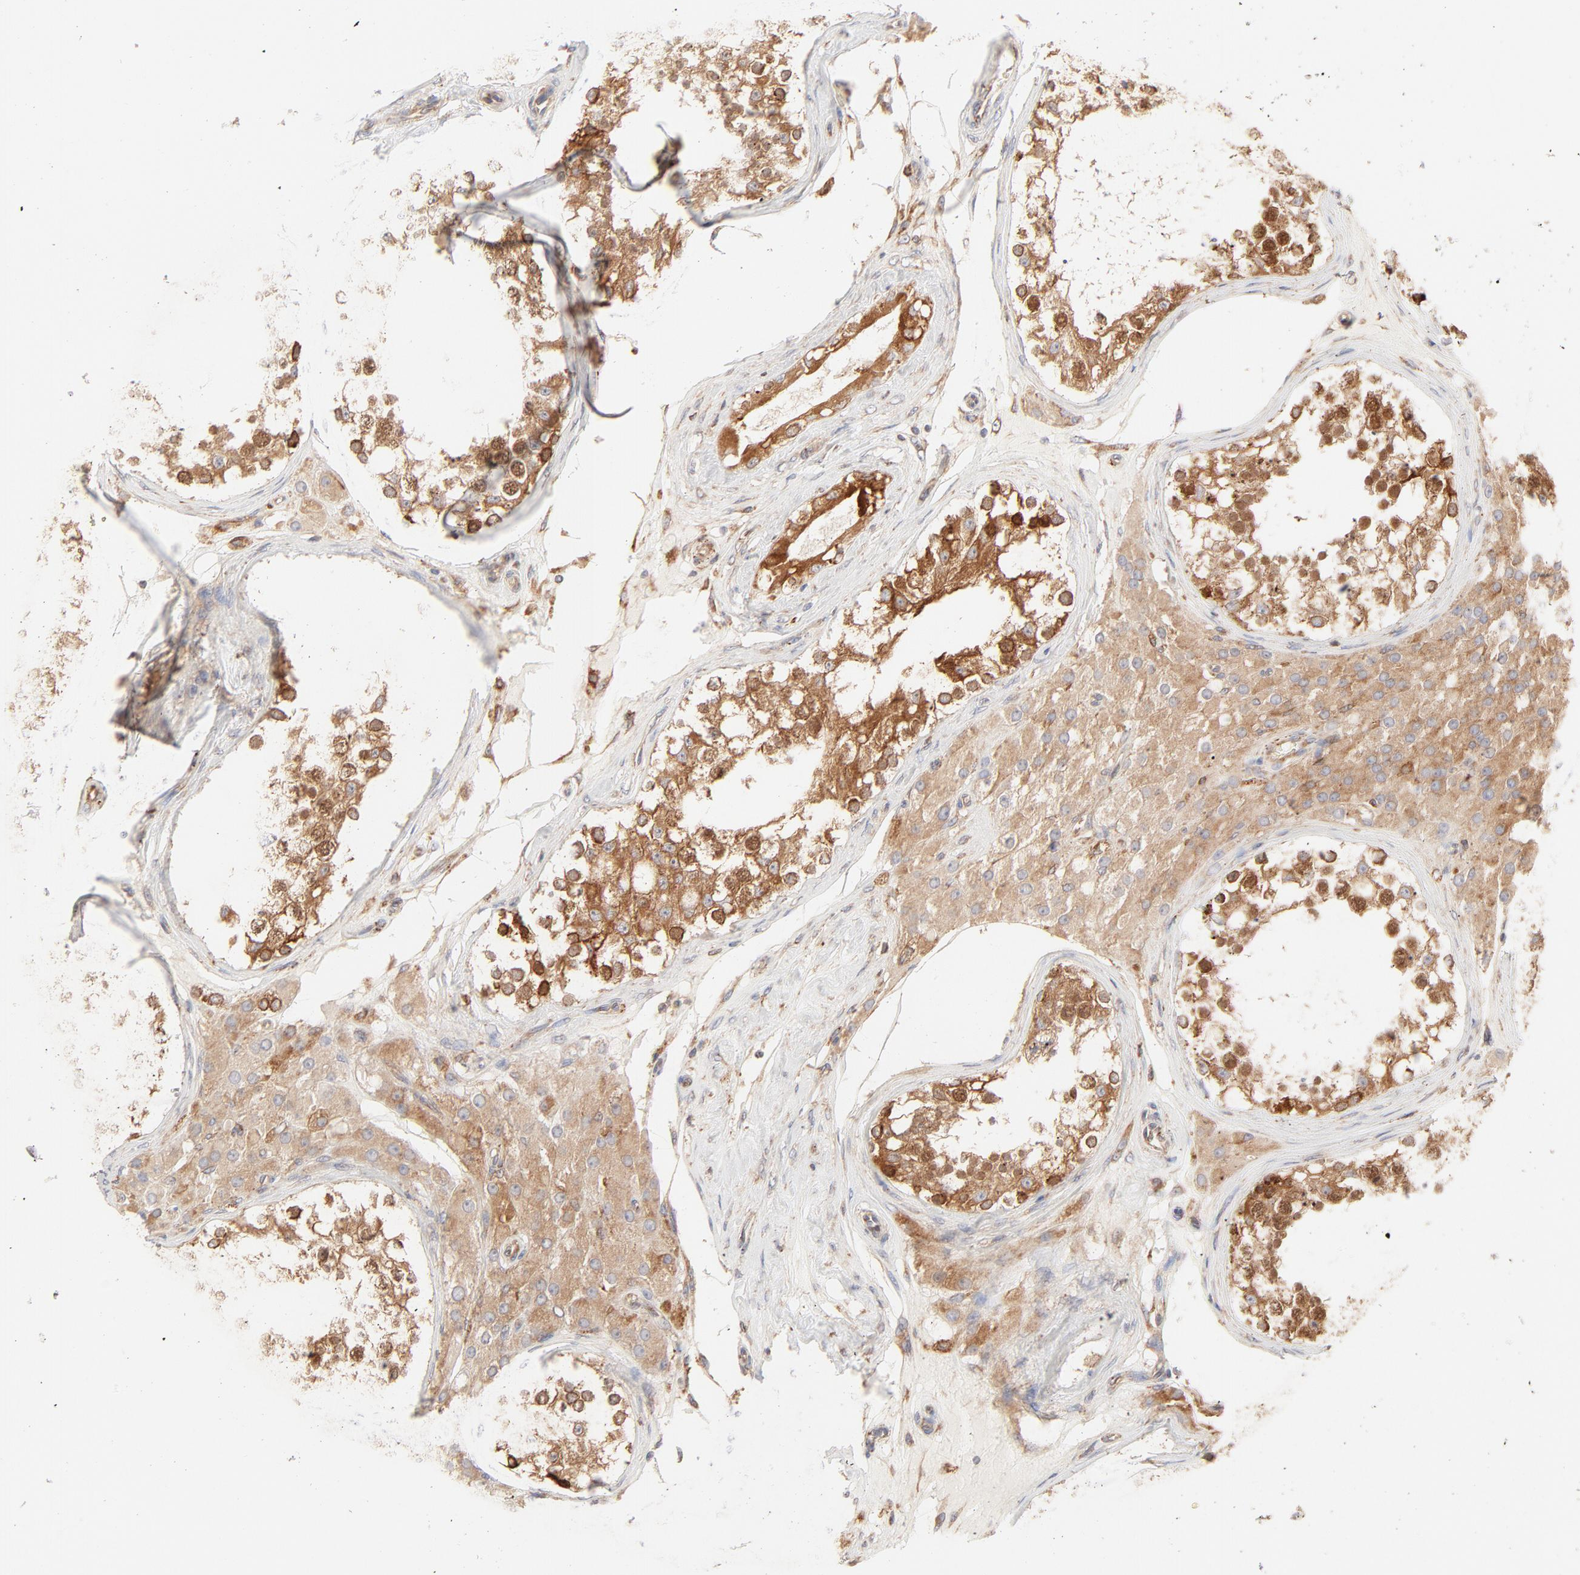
{"staining": {"intensity": "strong", "quantity": ">75%", "location": "cytoplasmic/membranous,nuclear"}, "tissue": "testis", "cell_type": "Cells in seminiferous ducts", "image_type": "normal", "snomed": [{"axis": "morphology", "description": "Normal tissue, NOS"}, {"axis": "topography", "description": "Testis"}], "caption": "Protein analysis of benign testis demonstrates strong cytoplasmic/membranous,nuclear expression in about >75% of cells in seminiferous ducts.", "gene": "PARP12", "patient": {"sex": "male", "age": 68}}